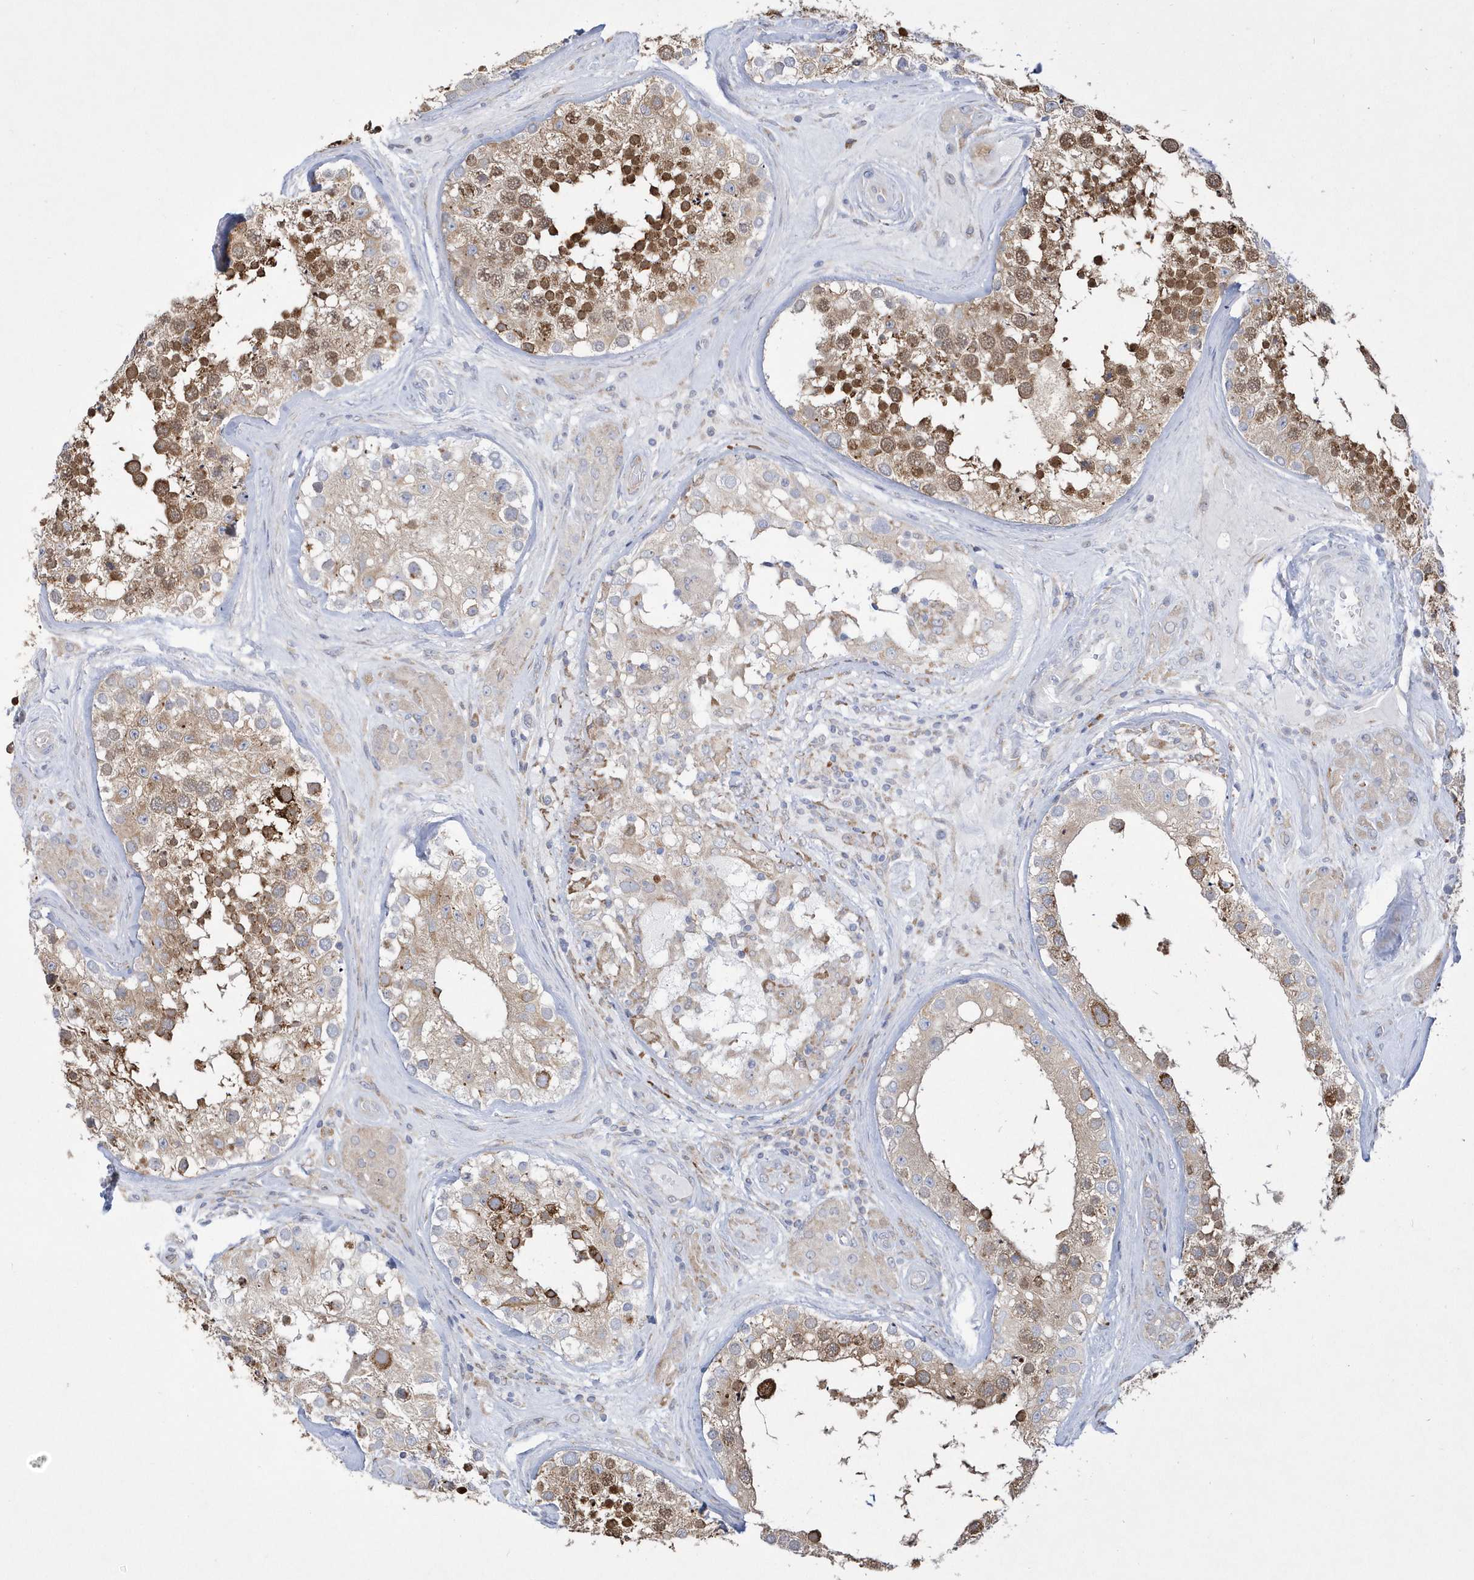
{"staining": {"intensity": "moderate", "quantity": ">75%", "location": "cytoplasmic/membranous"}, "tissue": "testis", "cell_type": "Cells in seminiferous ducts", "image_type": "normal", "snomed": [{"axis": "morphology", "description": "Normal tissue, NOS"}, {"axis": "topography", "description": "Testis"}], "caption": "Testis stained with immunohistochemistry displays moderate cytoplasmic/membranous positivity in approximately >75% of cells in seminiferous ducts. The staining is performed using DAB brown chromogen to label protein expression. The nuclei are counter-stained blue using hematoxylin.", "gene": "MED31", "patient": {"sex": "male", "age": 46}}